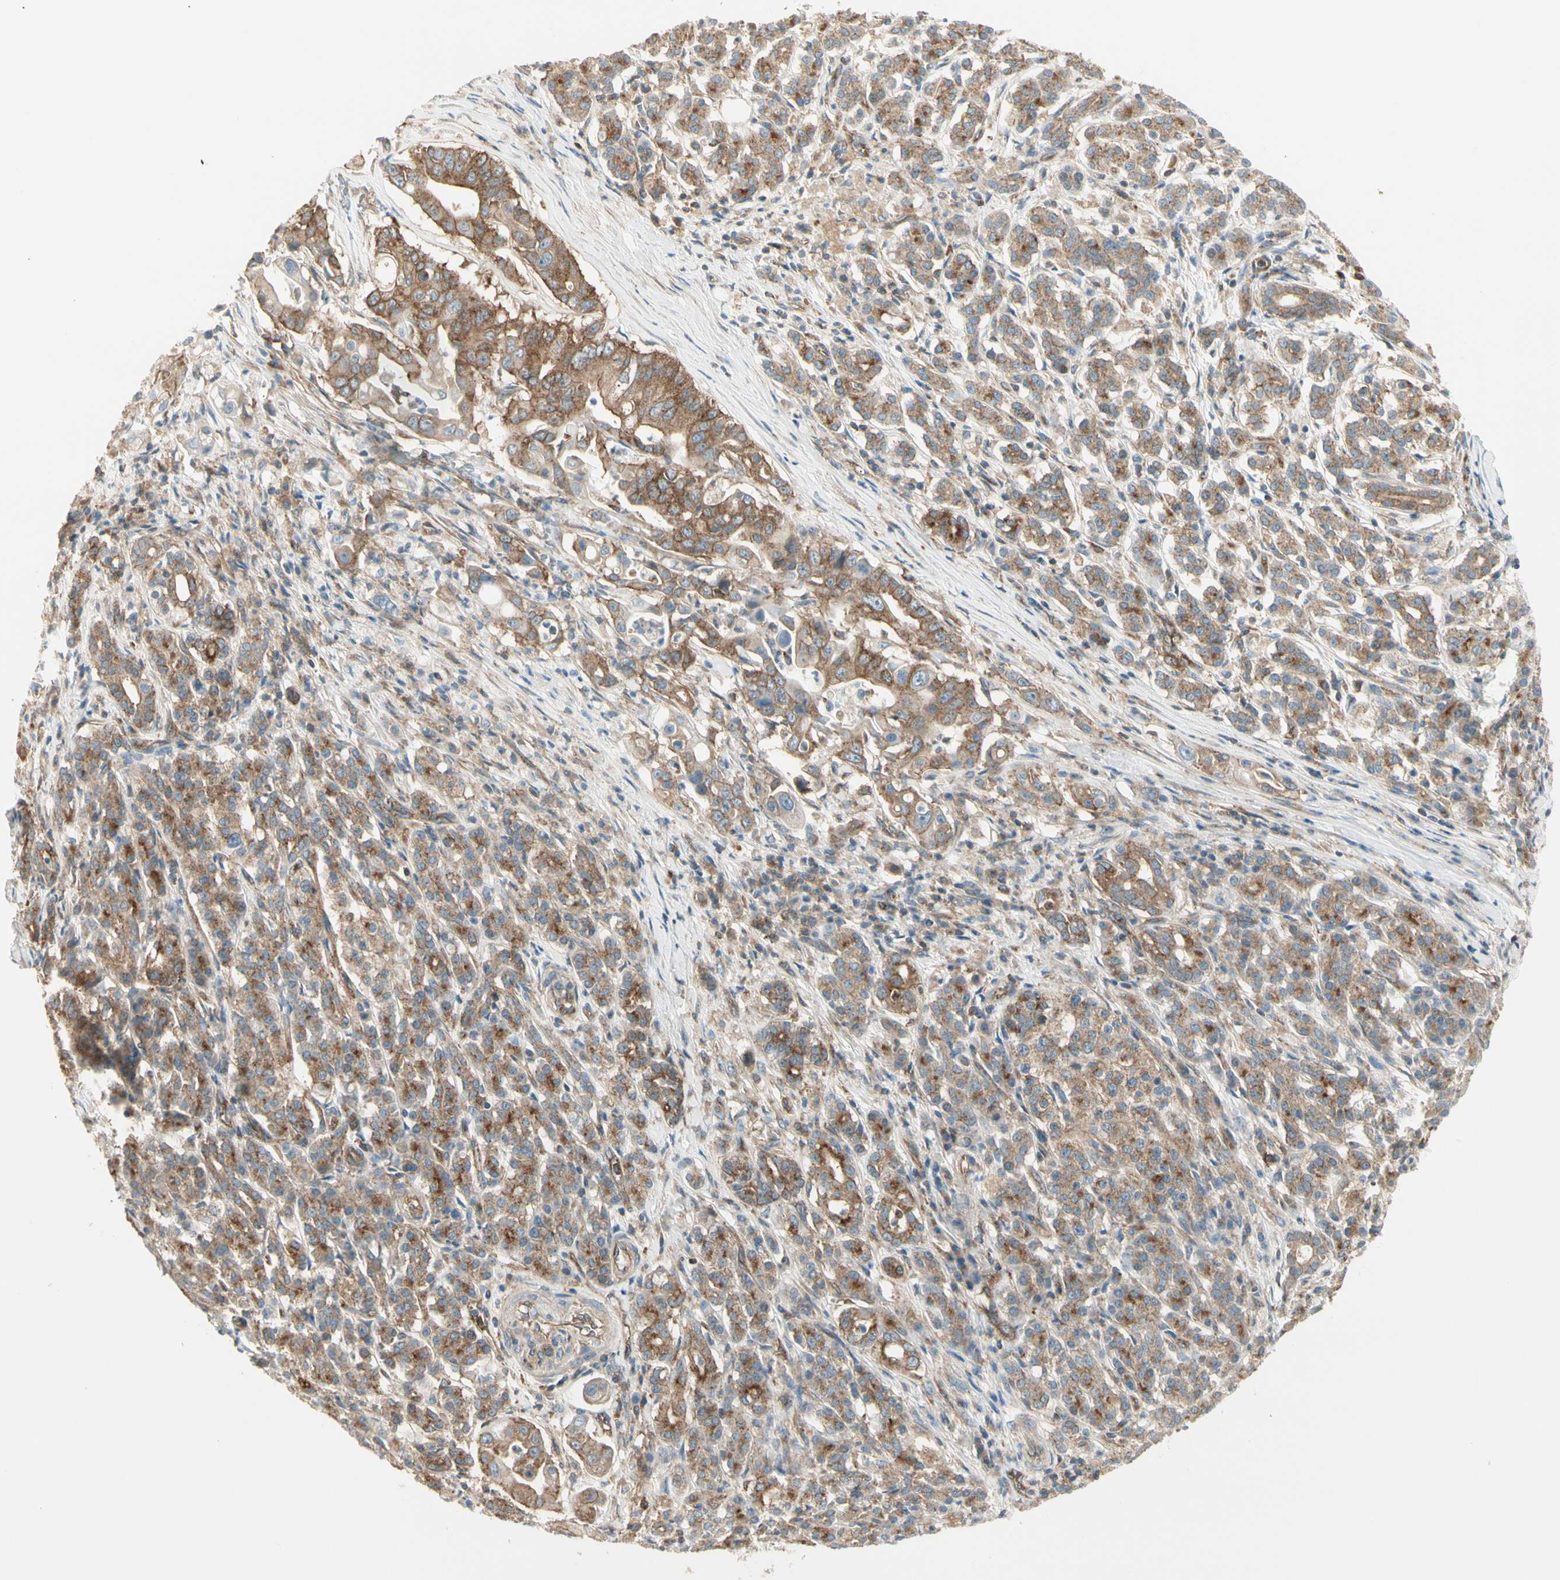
{"staining": {"intensity": "moderate", "quantity": ">75%", "location": "cytoplasmic/membranous"}, "tissue": "pancreatic cancer", "cell_type": "Tumor cells", "image_type": "cancer", "snomed": [{"axis": "morphology", "description": "Normal tissue, NOS"}, {"axis": "topography", "description": "Pancreas"}], "caption": "An image showing moderate cytoplasmic/membranous staining in about >75% of tumor cells in pancreatic cancer, as visualized by brown immunohistochemical staining.", "gene": "AGFG1", "patient": {"sex": "male", "age": 42}}